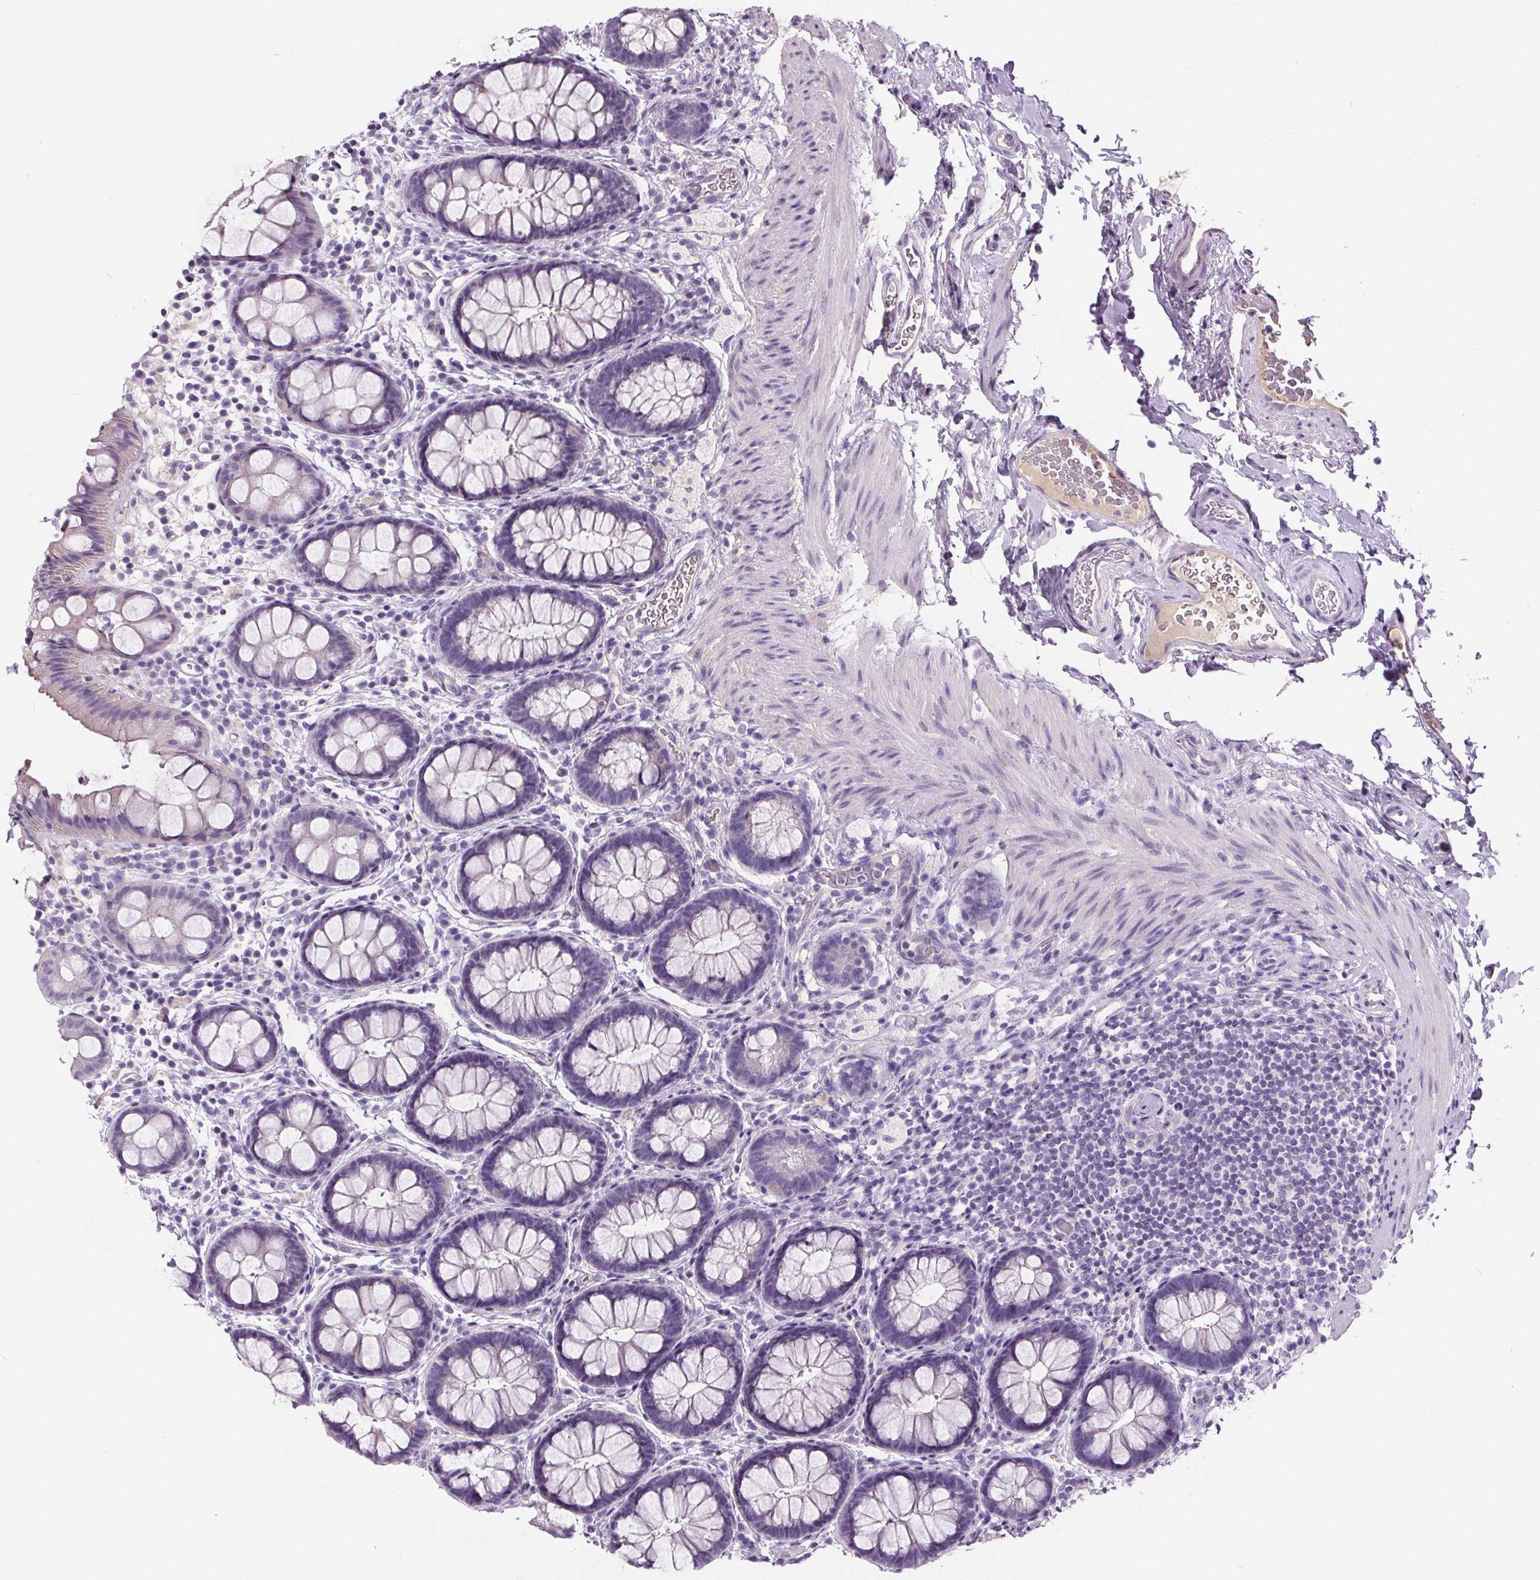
{"staining": {"intensity": "negative", "quantity": "none", "location": "none"}, "tissue": "rectum", "cell_type": "Glandular cells", "image_type": "normal", "snomed": [{"axis": "morphology", "description": "Normal tissue, NOS"}, {"axis": "topography", "description": "Rectum"}, {"axis": "topography", "description": "Peripheral nerve tissue"}], "caption": "Glandular cells show no significant protein positivity in normal rectum. The staining is performed using DAB brown chromogen with nuclei counter-stained in using hematoxylin.", "gene": "CD5L", "patient": {"sex": "female", "age": 69}}